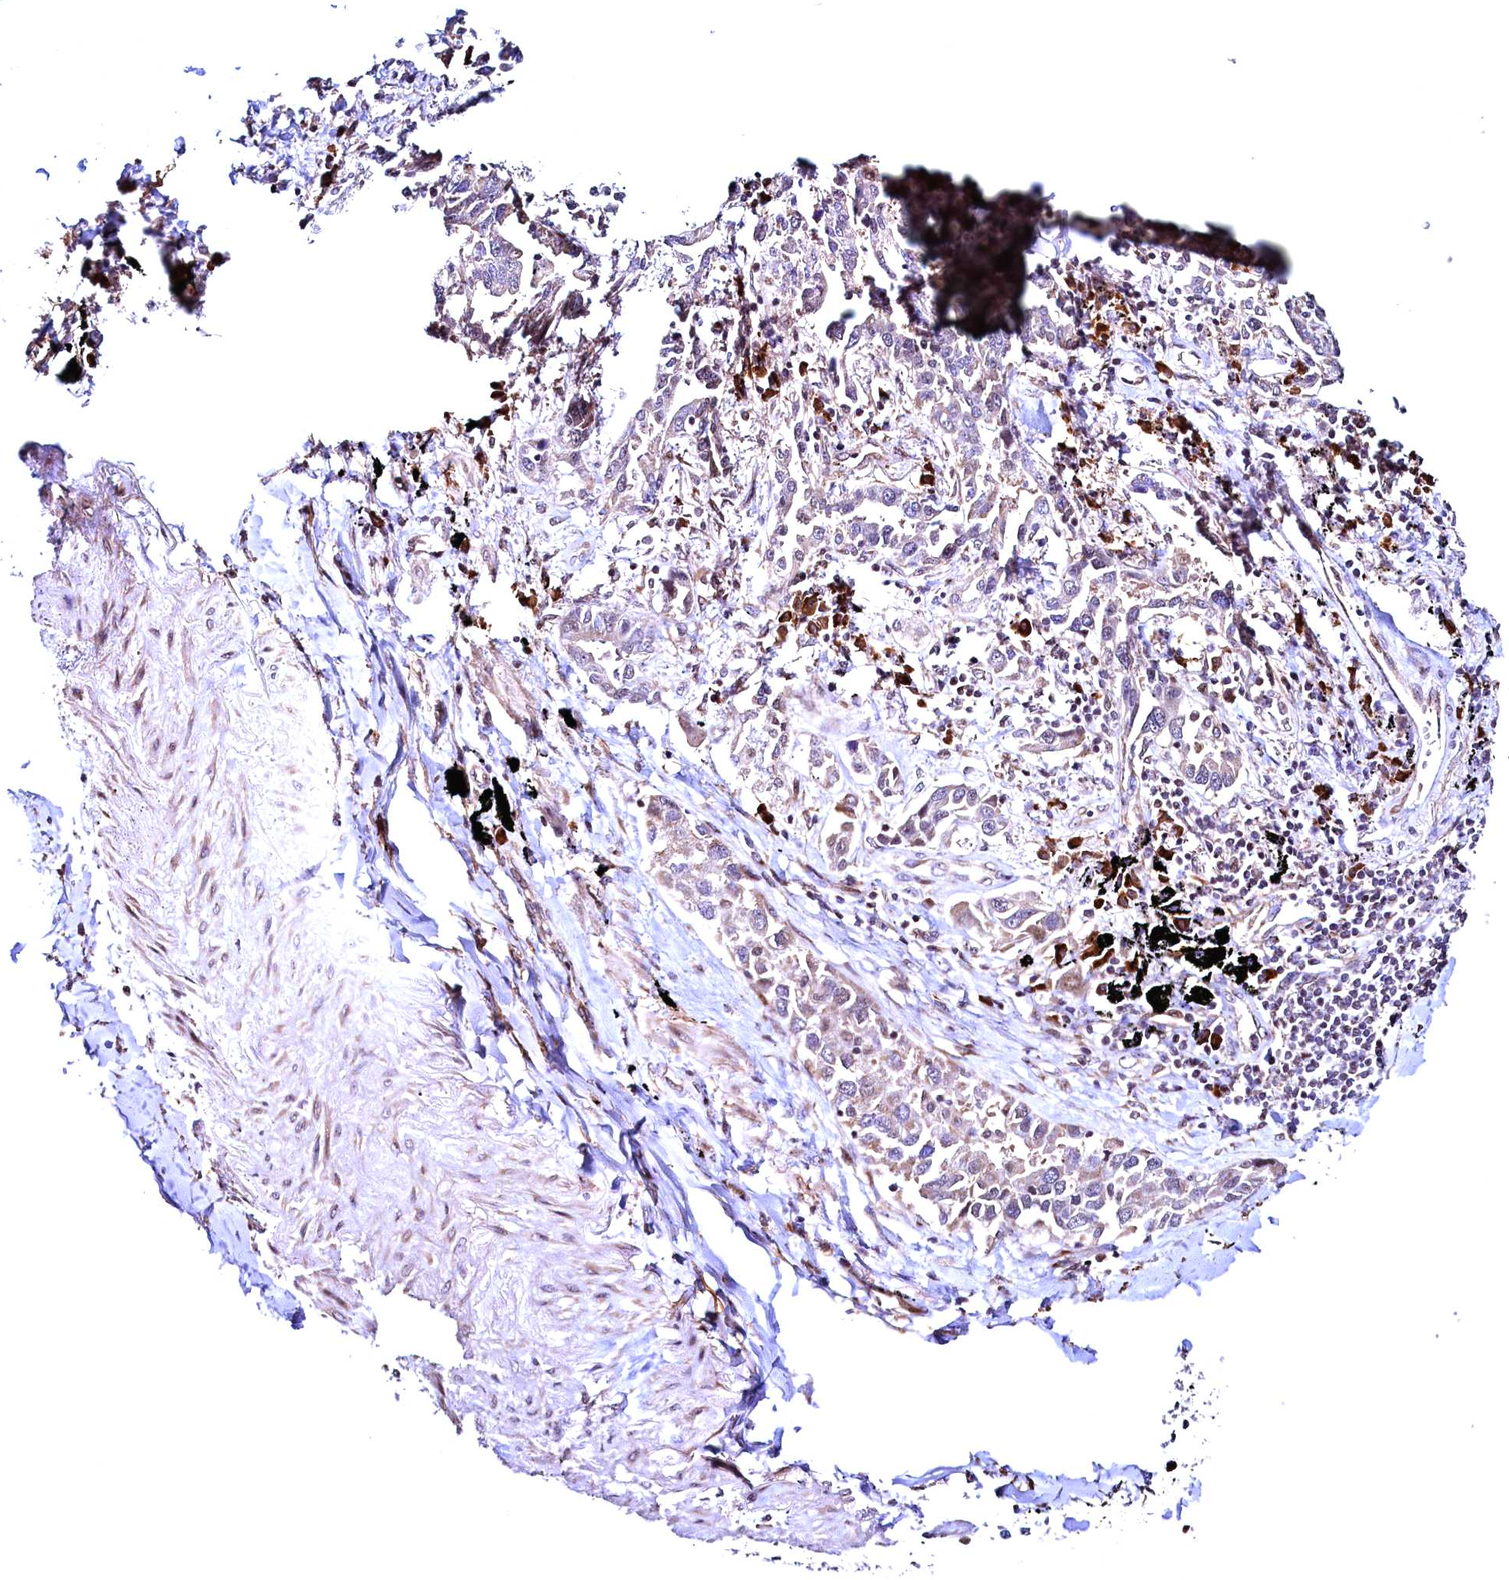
{"staining": {"intensity": "weak", "quantity": "<25%", "location": "cytoplasmic/membranous"}, "tissue": "lung cancer", "cell_type": "Tumor cells", "image_type": "cancer", "snomed": [{"axis": "morphology", "description": "Adenocarcinoma, NOS"}, {"axis": "topography", "description": "Lung"}], "caption": "Immunohistochemistry (IHC) image of lung cancer (adenocarcinoma) stained for a protein (brown), which displays no staining in tumor cells.", "gene": "RBFA", "patient": {"sex": "male", "age": 67}}